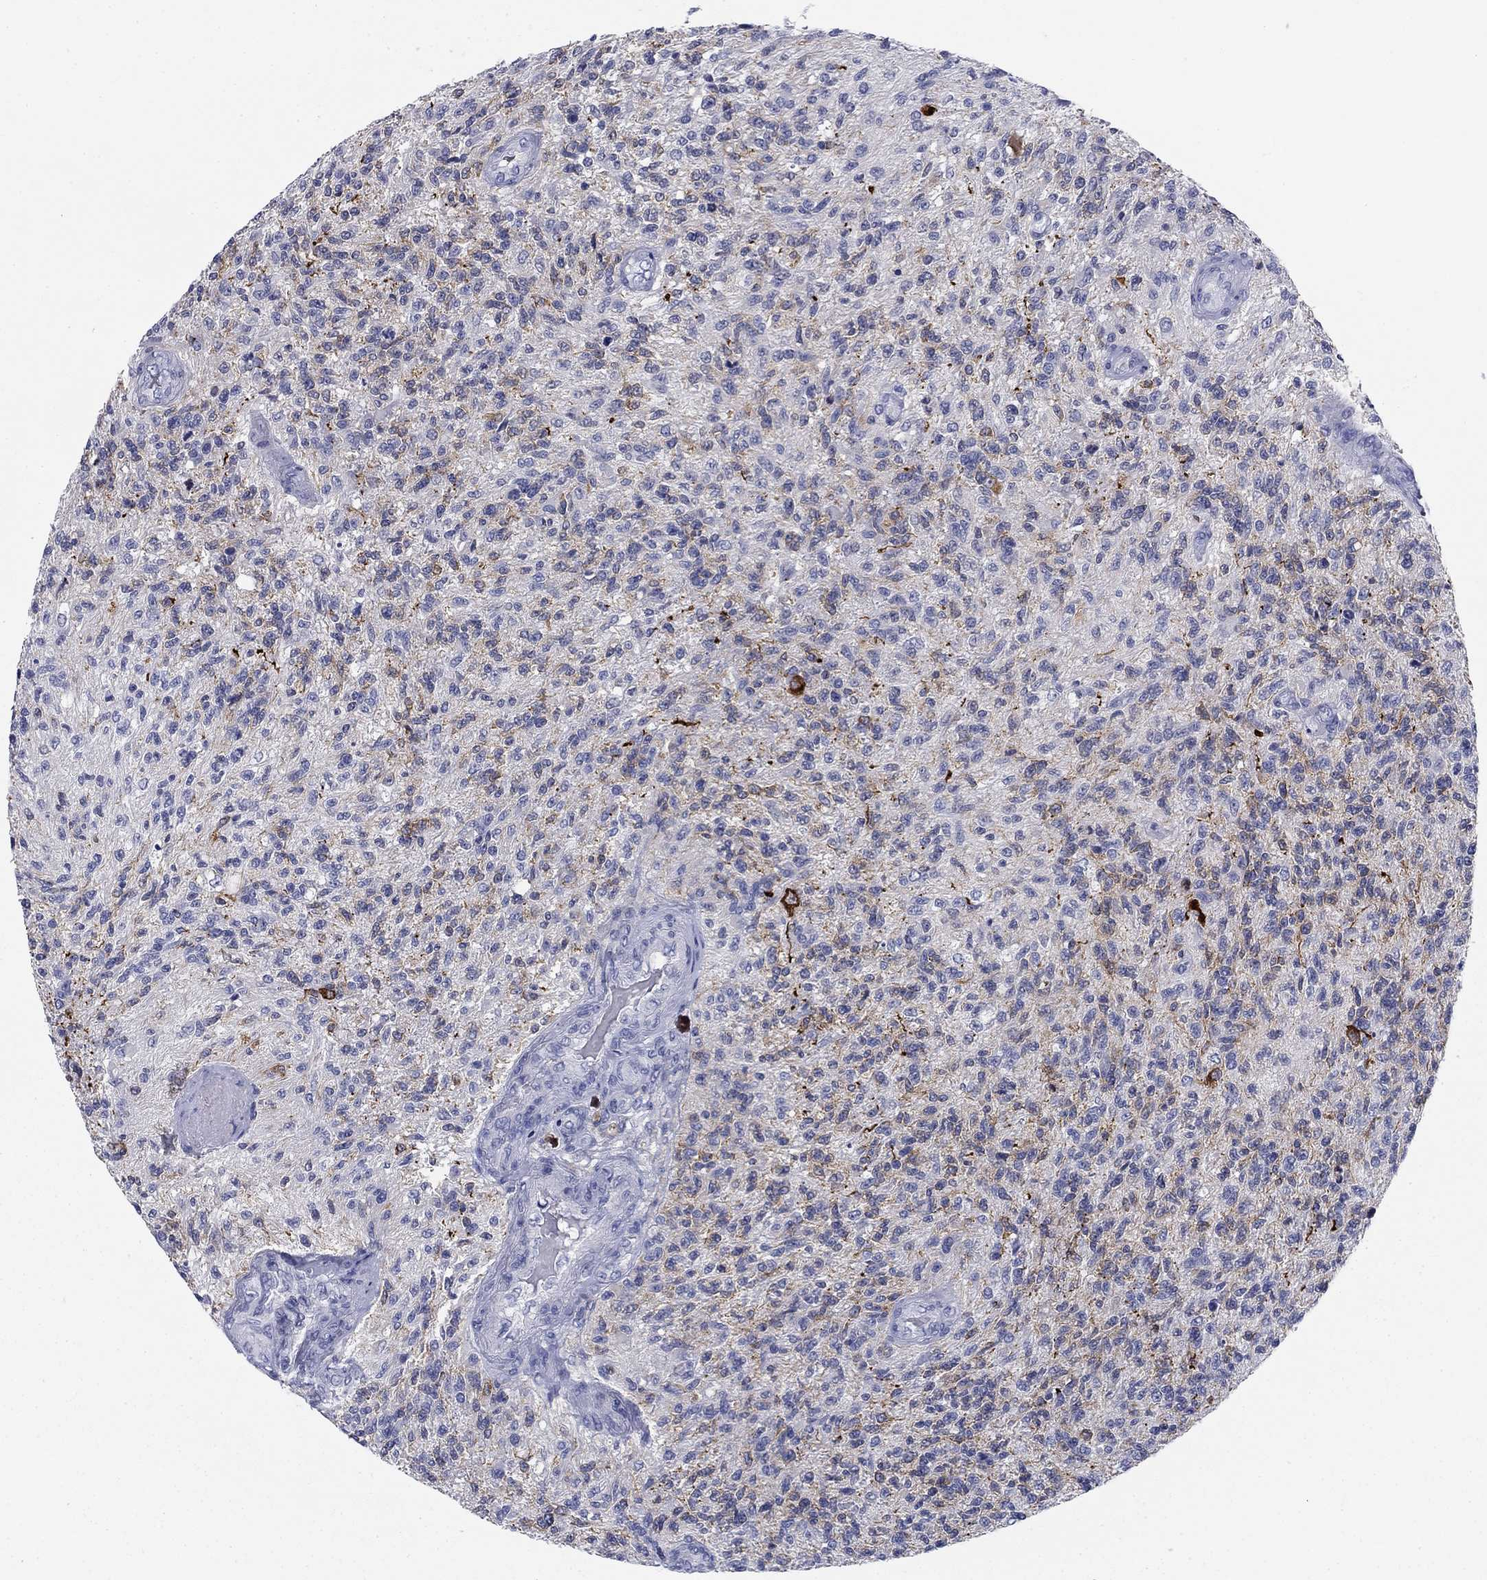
{"staining": {"intensity": "strong", "quantity": "<25%", "location": "cytoplasmic/membranous"}, "tissue": "glioma", "cell_type": "Tumor cells", "image_type": "cancer", "snomed": [{"axis": "morphology", "description": "Glioma, malignant, High grade"}, {"axis": "topography", "description": "Brain"}], "caption": "Immunohistochemical staining of human glioma reveals medium levels of strong cytoplasmic/membranous protein expression in approximately <25% of tumor cells.", "gene": "KCNH1", "patient": {"sex": "male", "age": 56}}